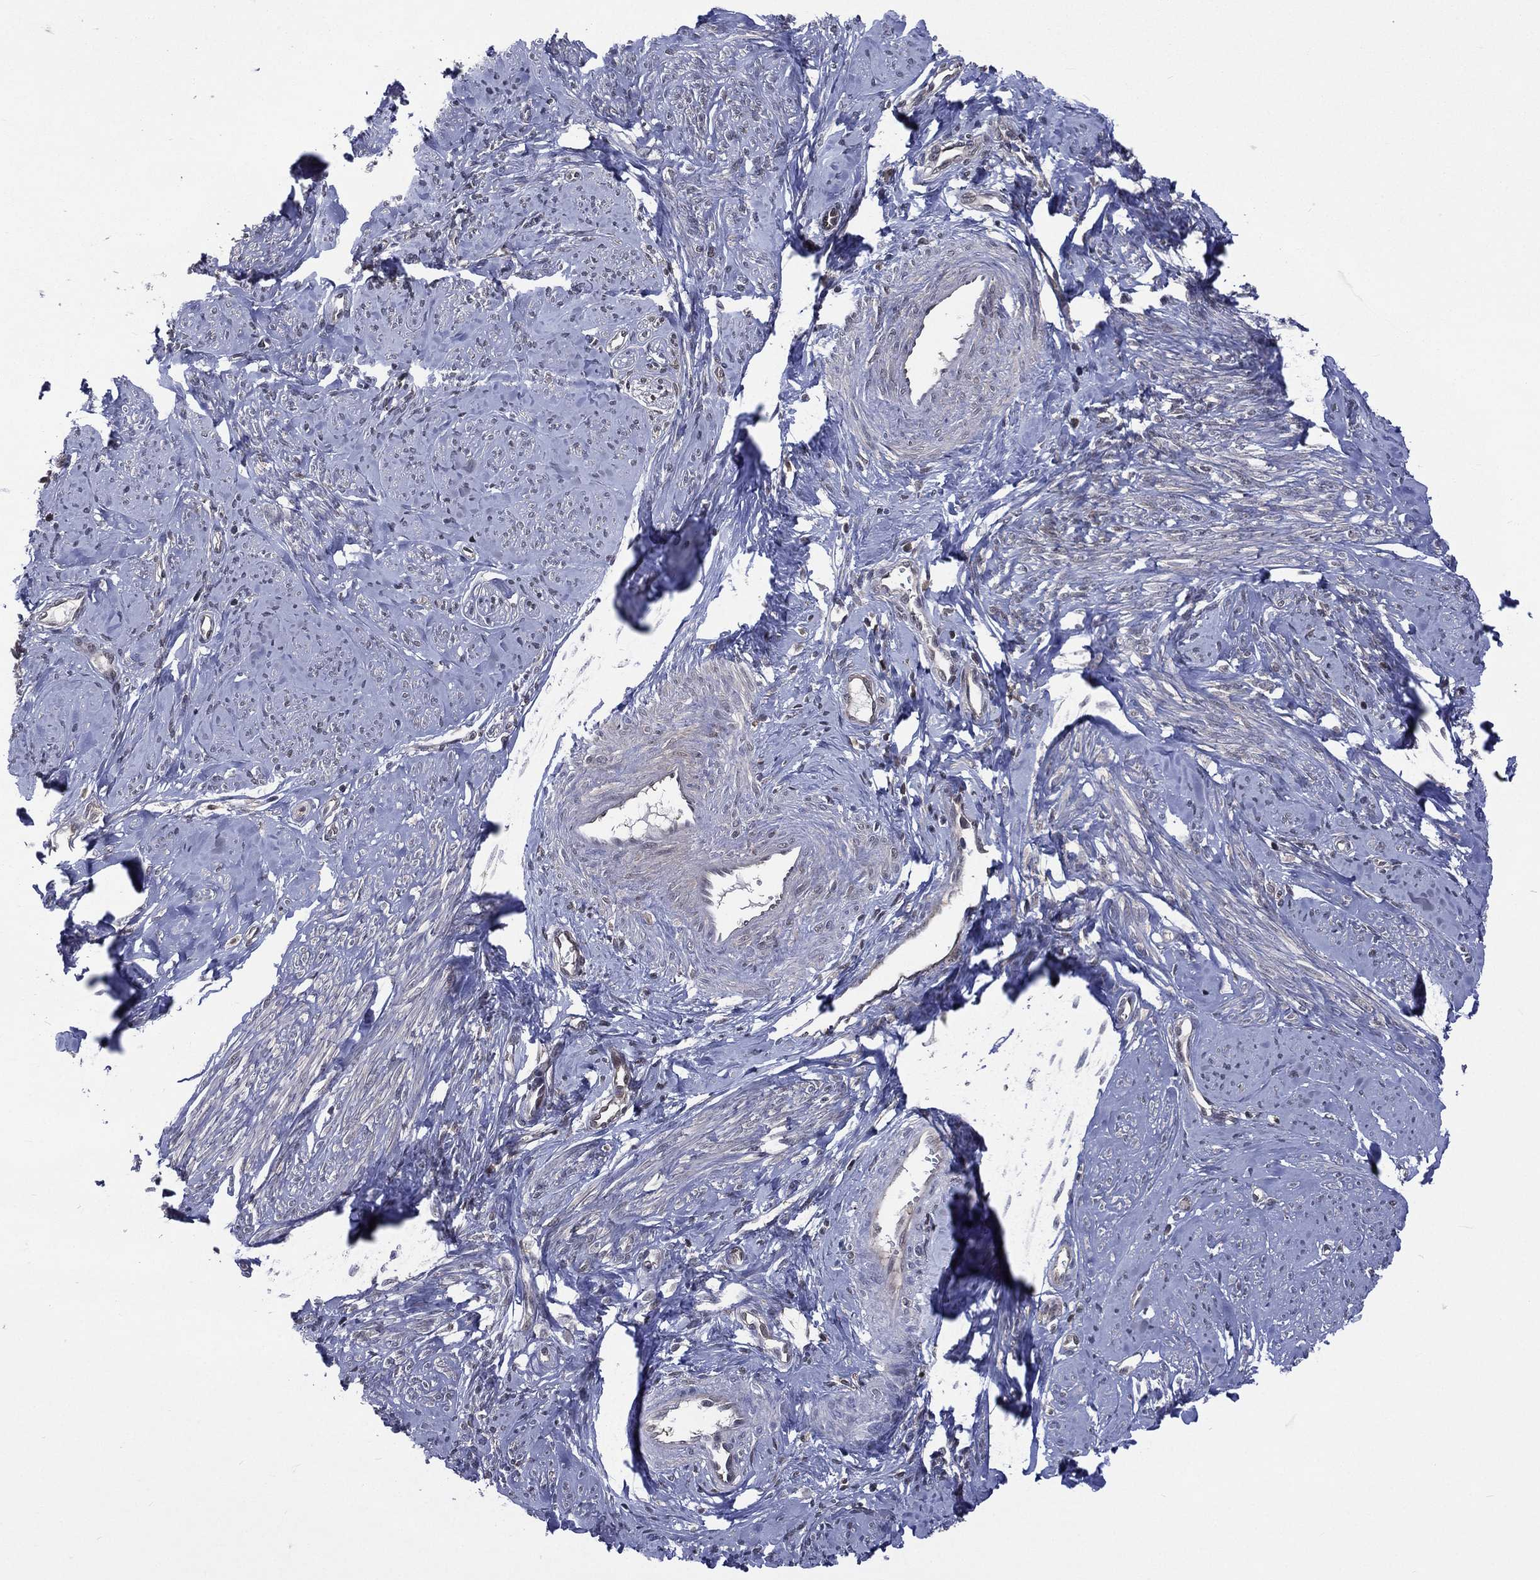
{"staining": {"intensity": "negative", "quantity": "none", "location": "none"}, "tissue": "smooth muscle", "cell_type": "Smooth muscle cells", "image_type": "normal", "snomed": [{"axis": "morphology", "description": "Normal tissue, NOS"}, {"axis": "topography", "description": "Smooth muscle"}], "caption": "High magnification brightfield microscopy of benign smooth muscle stained with DAB (3,3'-diaminobenzidine) (brown) and counterstained with hematoxylin (blue): smooth muscle cells show no significant expression. The staining is performed using DAB brown chromogen with nuclei counter-stained in using hematoxylin.", "gene": "MTAP", "patient": {"sex": "female", "age": 48}}